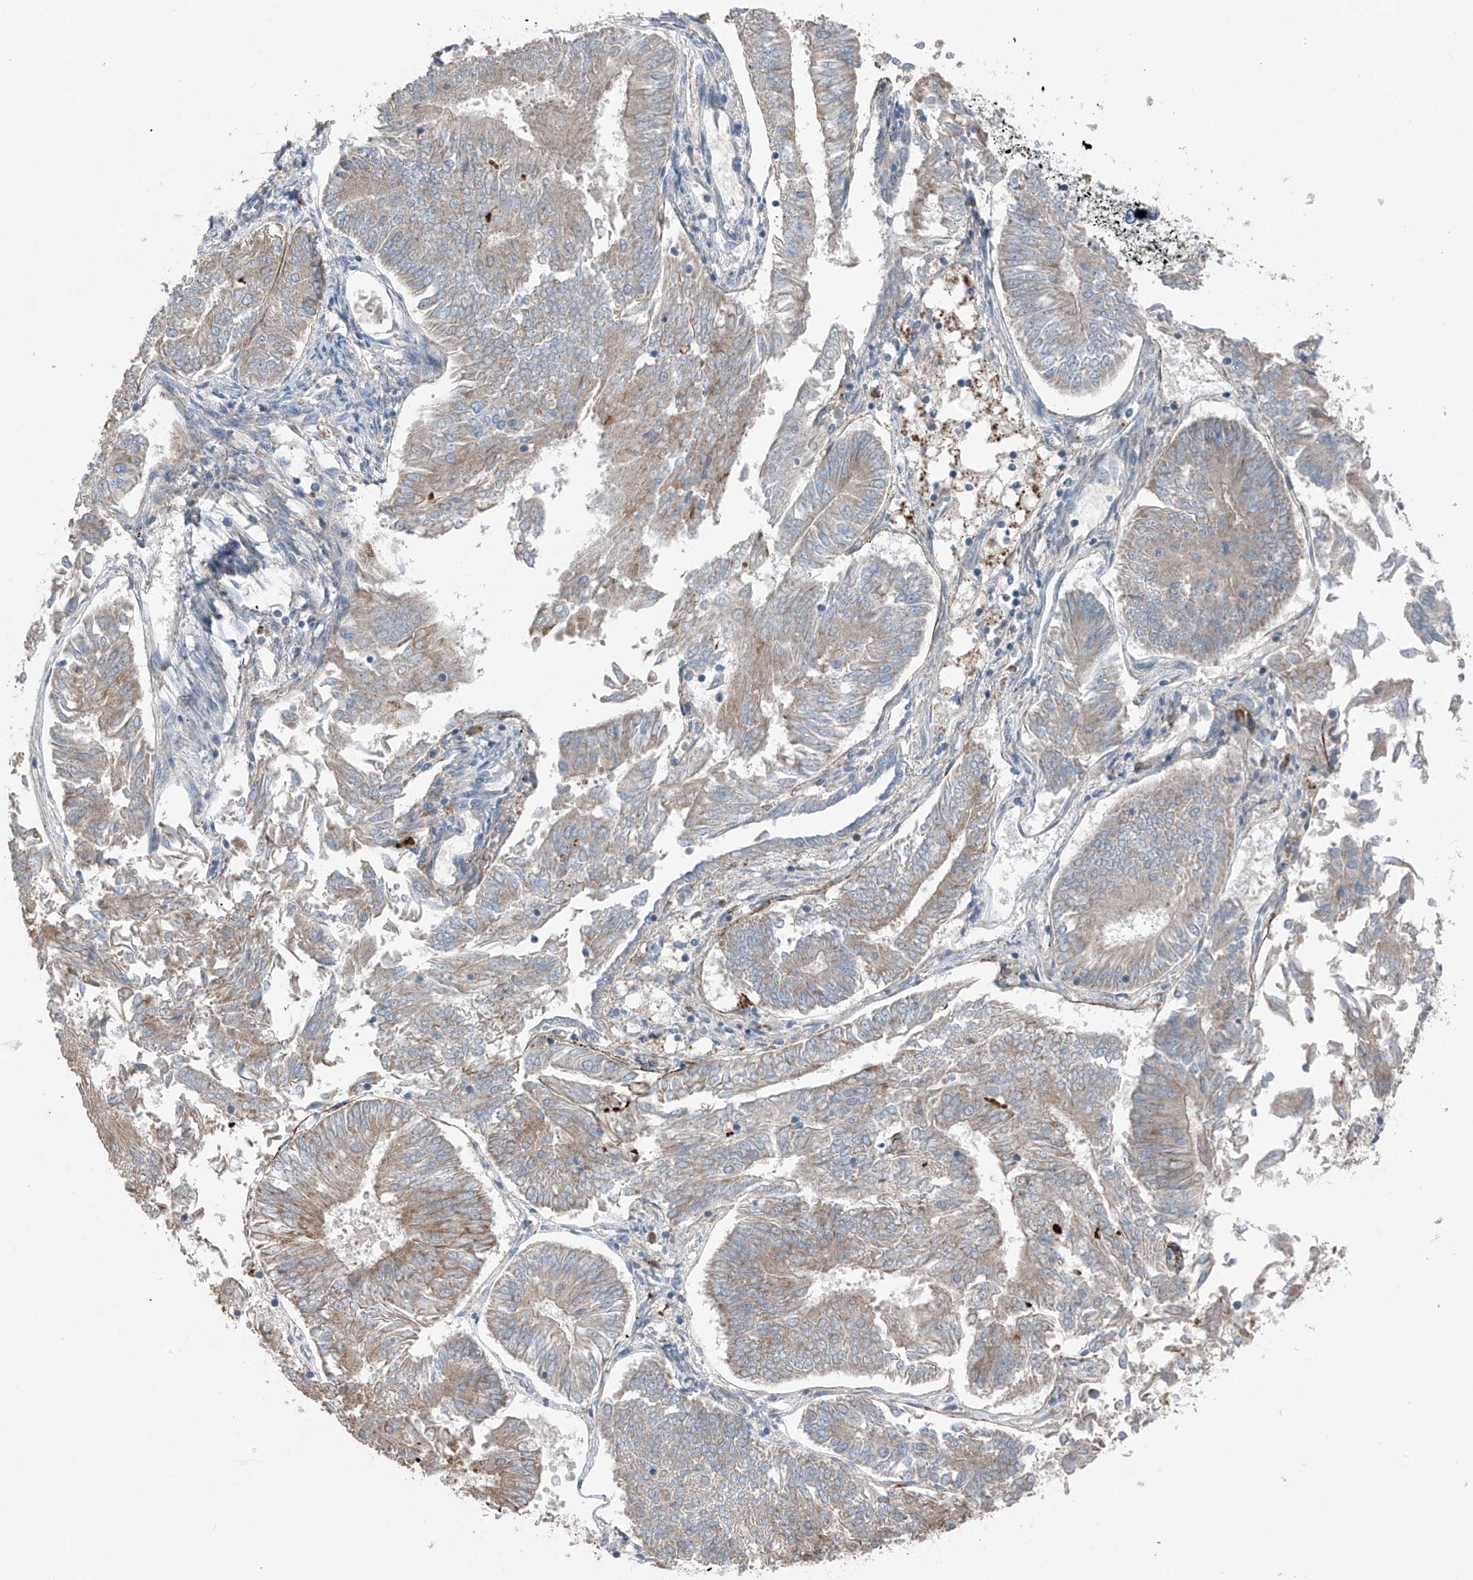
{"staining": {"intensity": "weak", "quantity": "25%-75%", "location": "cytoplasmic/membranous"}, "tissue": "endometrial cancer", "cell_type": "Tumor cells", "image_type": "cancer", "snomed": [{"axis": "morphology", "description": "Adenocarcinoma, NOS"}, {"axis": "topography", "description": "Endometrium"}], "caption": "Immunohistochemical staining of human endometrial cancer shows low levels of weak cytoplasmic/membranous protein positivity in approximately 25%-75% of tumor cells. (Stains: DAB (3,3'-diaminobenzidine) in brown, nuclei in blue, Microscopy: brightfield microscopy at high magnification).", "gene": "GALNTL6", "patient": {"sex": "female", "age": 58}}